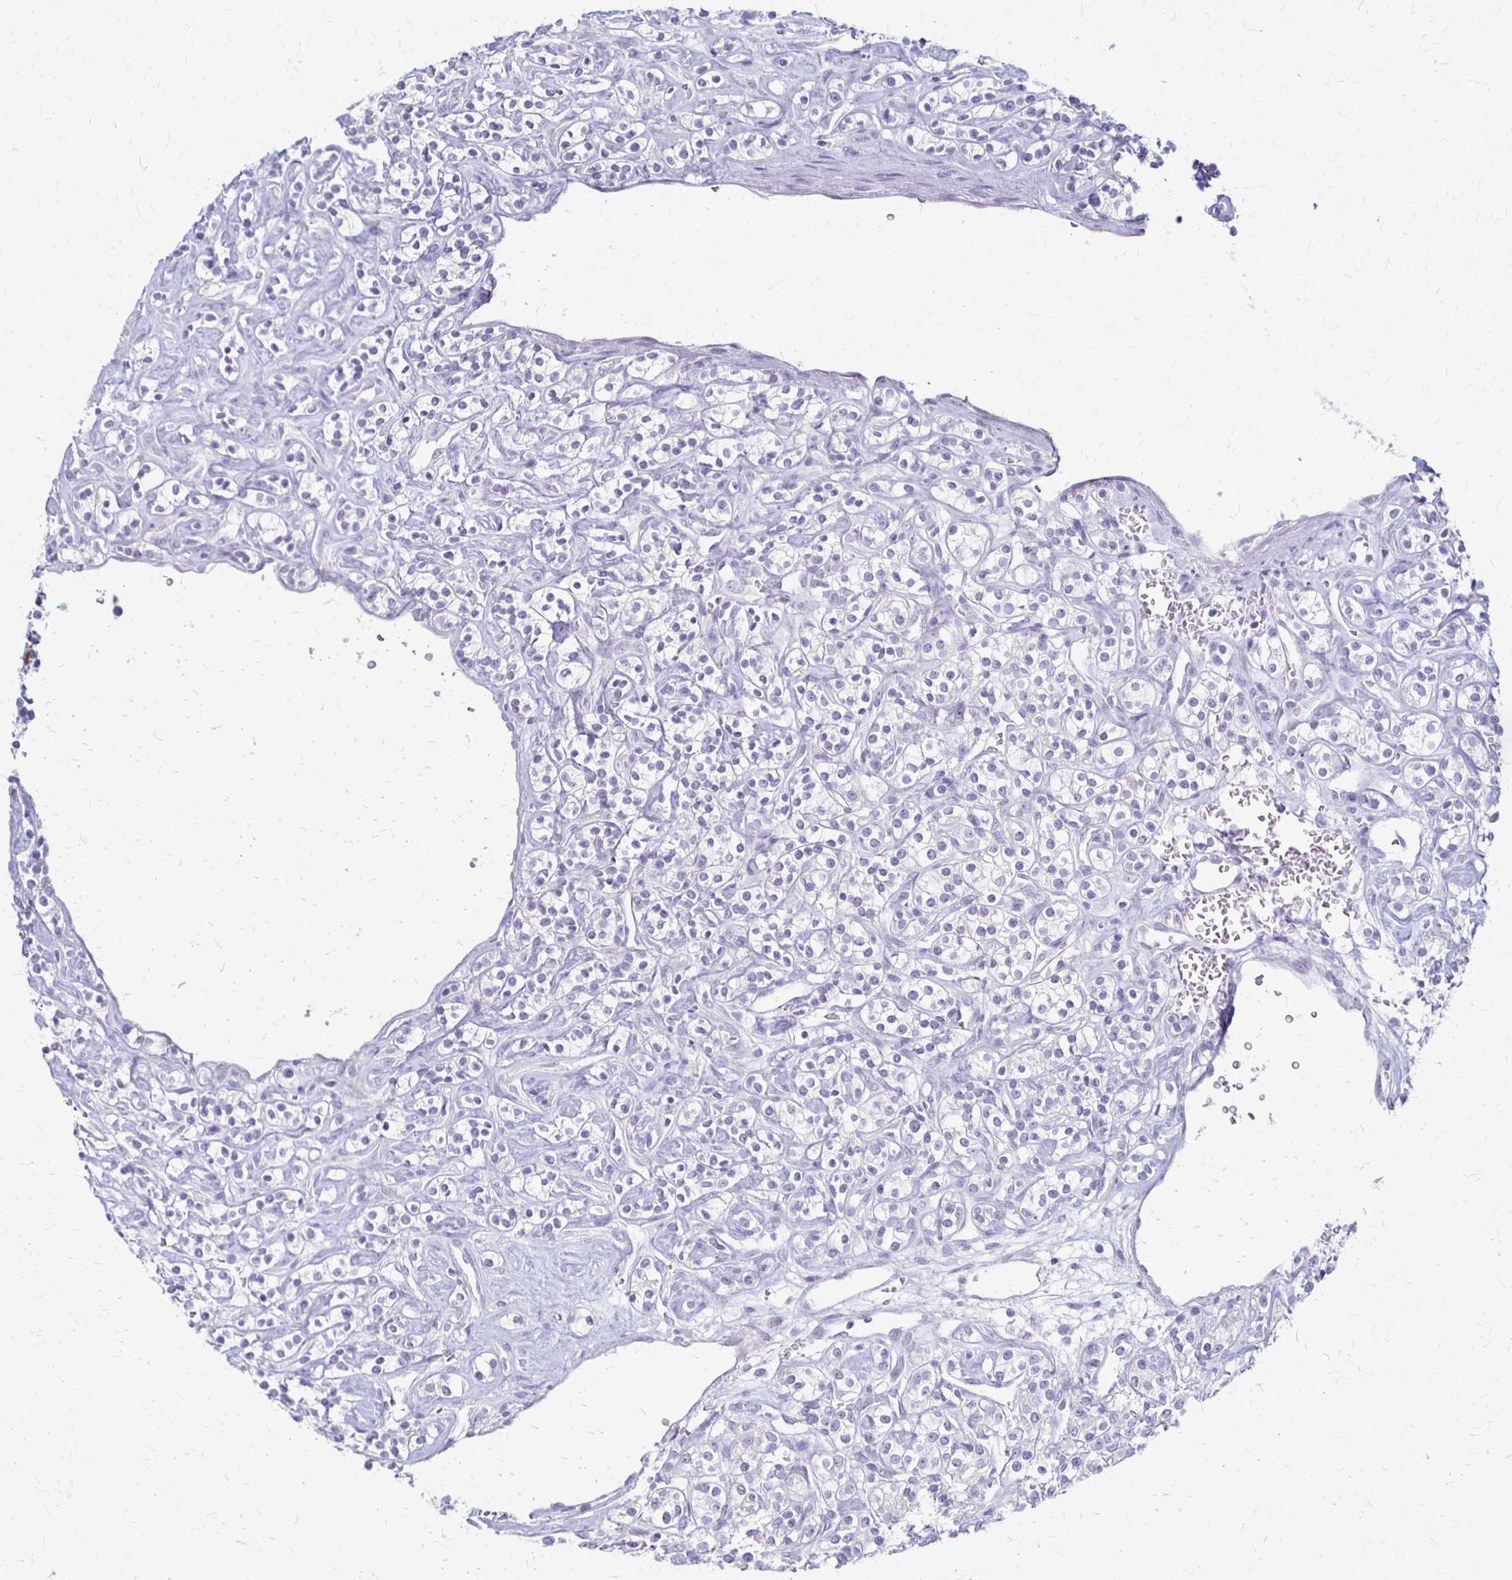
{"staining": {"intensity": "negative", "quantity": "none", "location": "none"}, "tissue": "renal cancer", "cell_type": "Tumor cells", "image_type": "cancer", "snomed": [{"axis": "morphology", "description": "Adenocarcinoma, NOS"}, {"axis": "topography", "description": "Kidney"}], "caption": "This is a photomicrograph of immunohistochemistry (IHC) staining of adenocarcinoma (renal), which shows no staining in tumor cells.", "gene": "ACP5", "patient": {"sex": "male", "age": 77}}